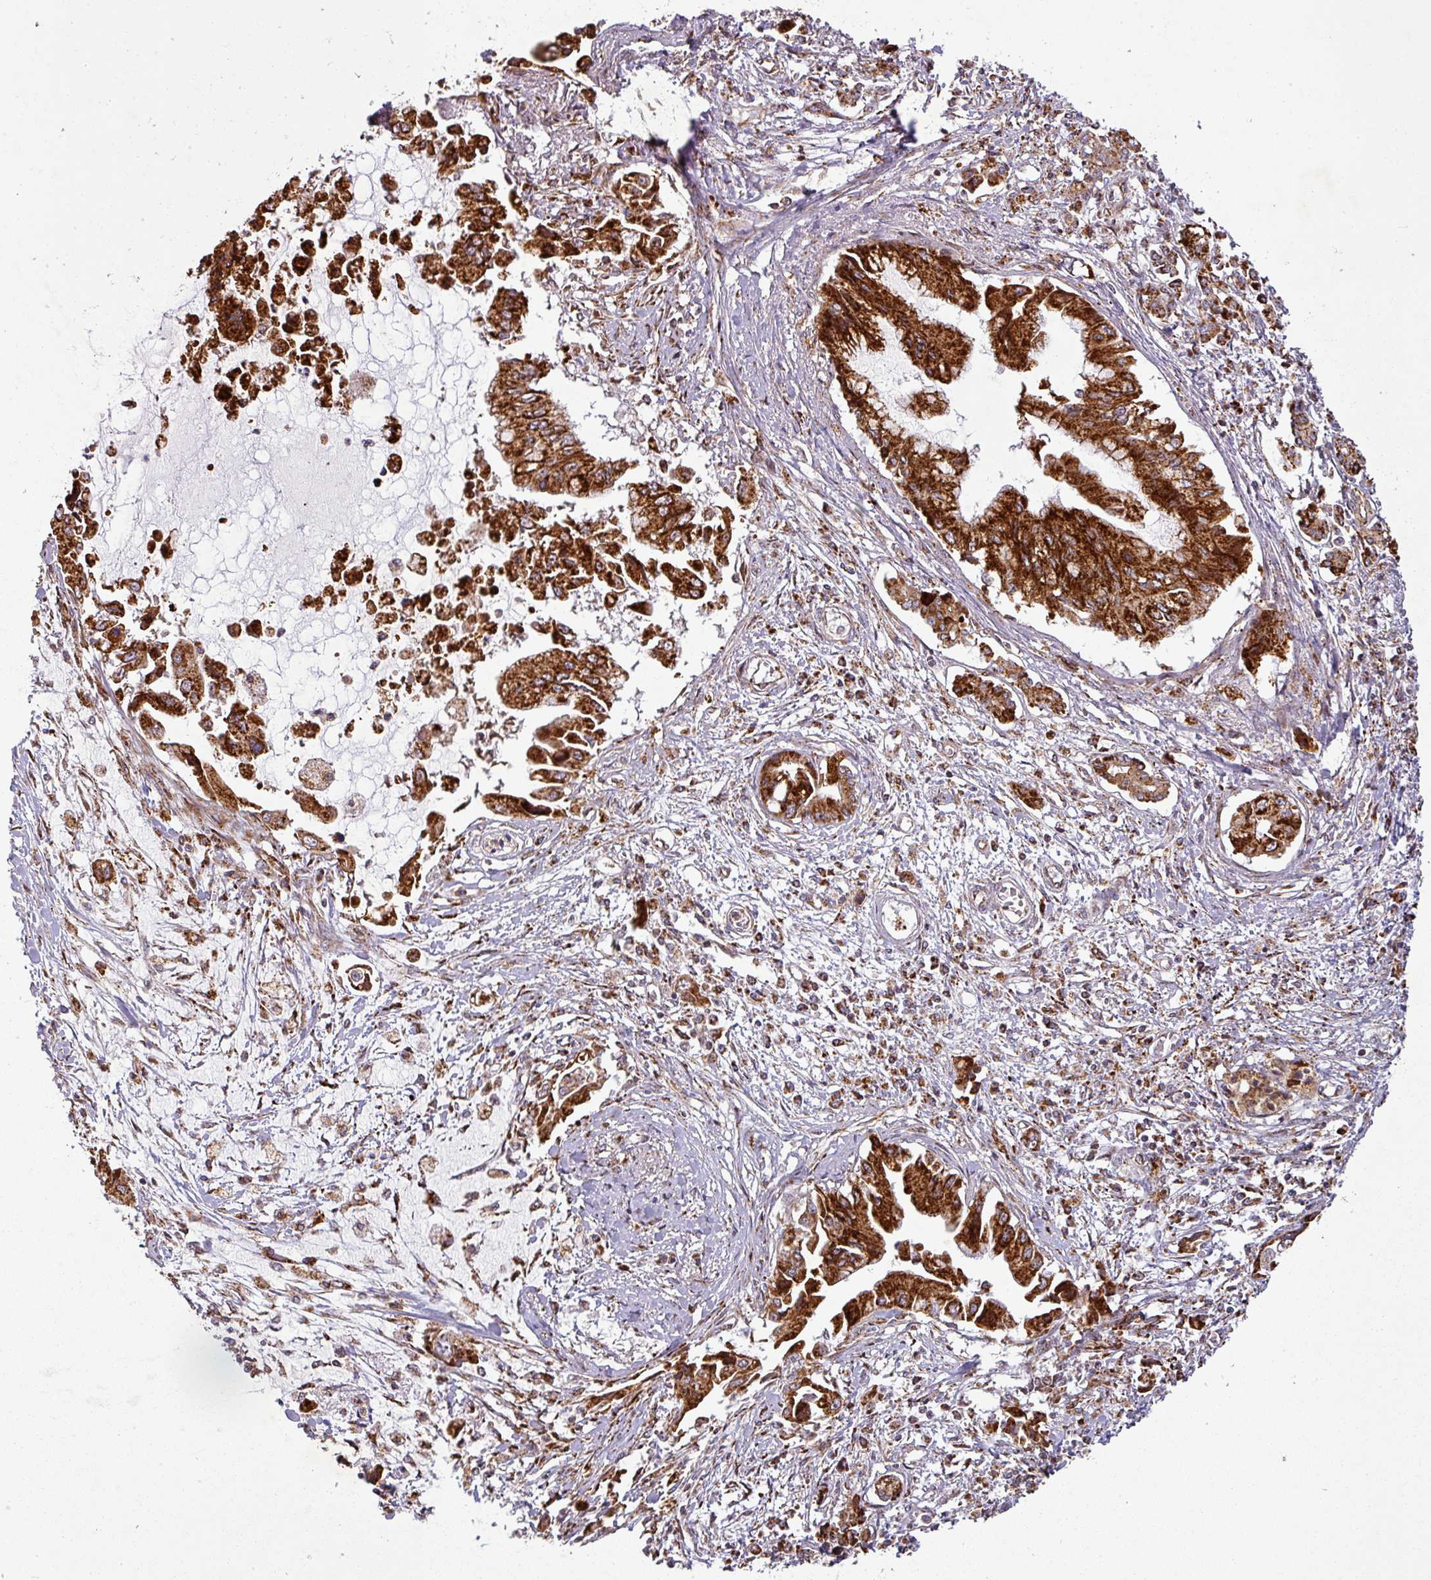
{"staining": {"intensity": "strong", "quantity": ">75%", "location": "cytoplasmic/membranous"}, "tissue": "pancreatic cancer", "cell_type": "Tumor cells", "image_type": "cancer", "snomed": [{"axis": "morphology", "description": "Adenocarcinoma, NOS"}, {"axis": "topography", "description": "Pancreas"}], "caption": "Pancreatic cancer (adenocarcinoma) stained for a protein (brown) displays strong cytoplasmic/membranous positive expression in about >75% of tumor cells.", "gene": "GPD2", "patient": {"sex": "male", "age": 84}}